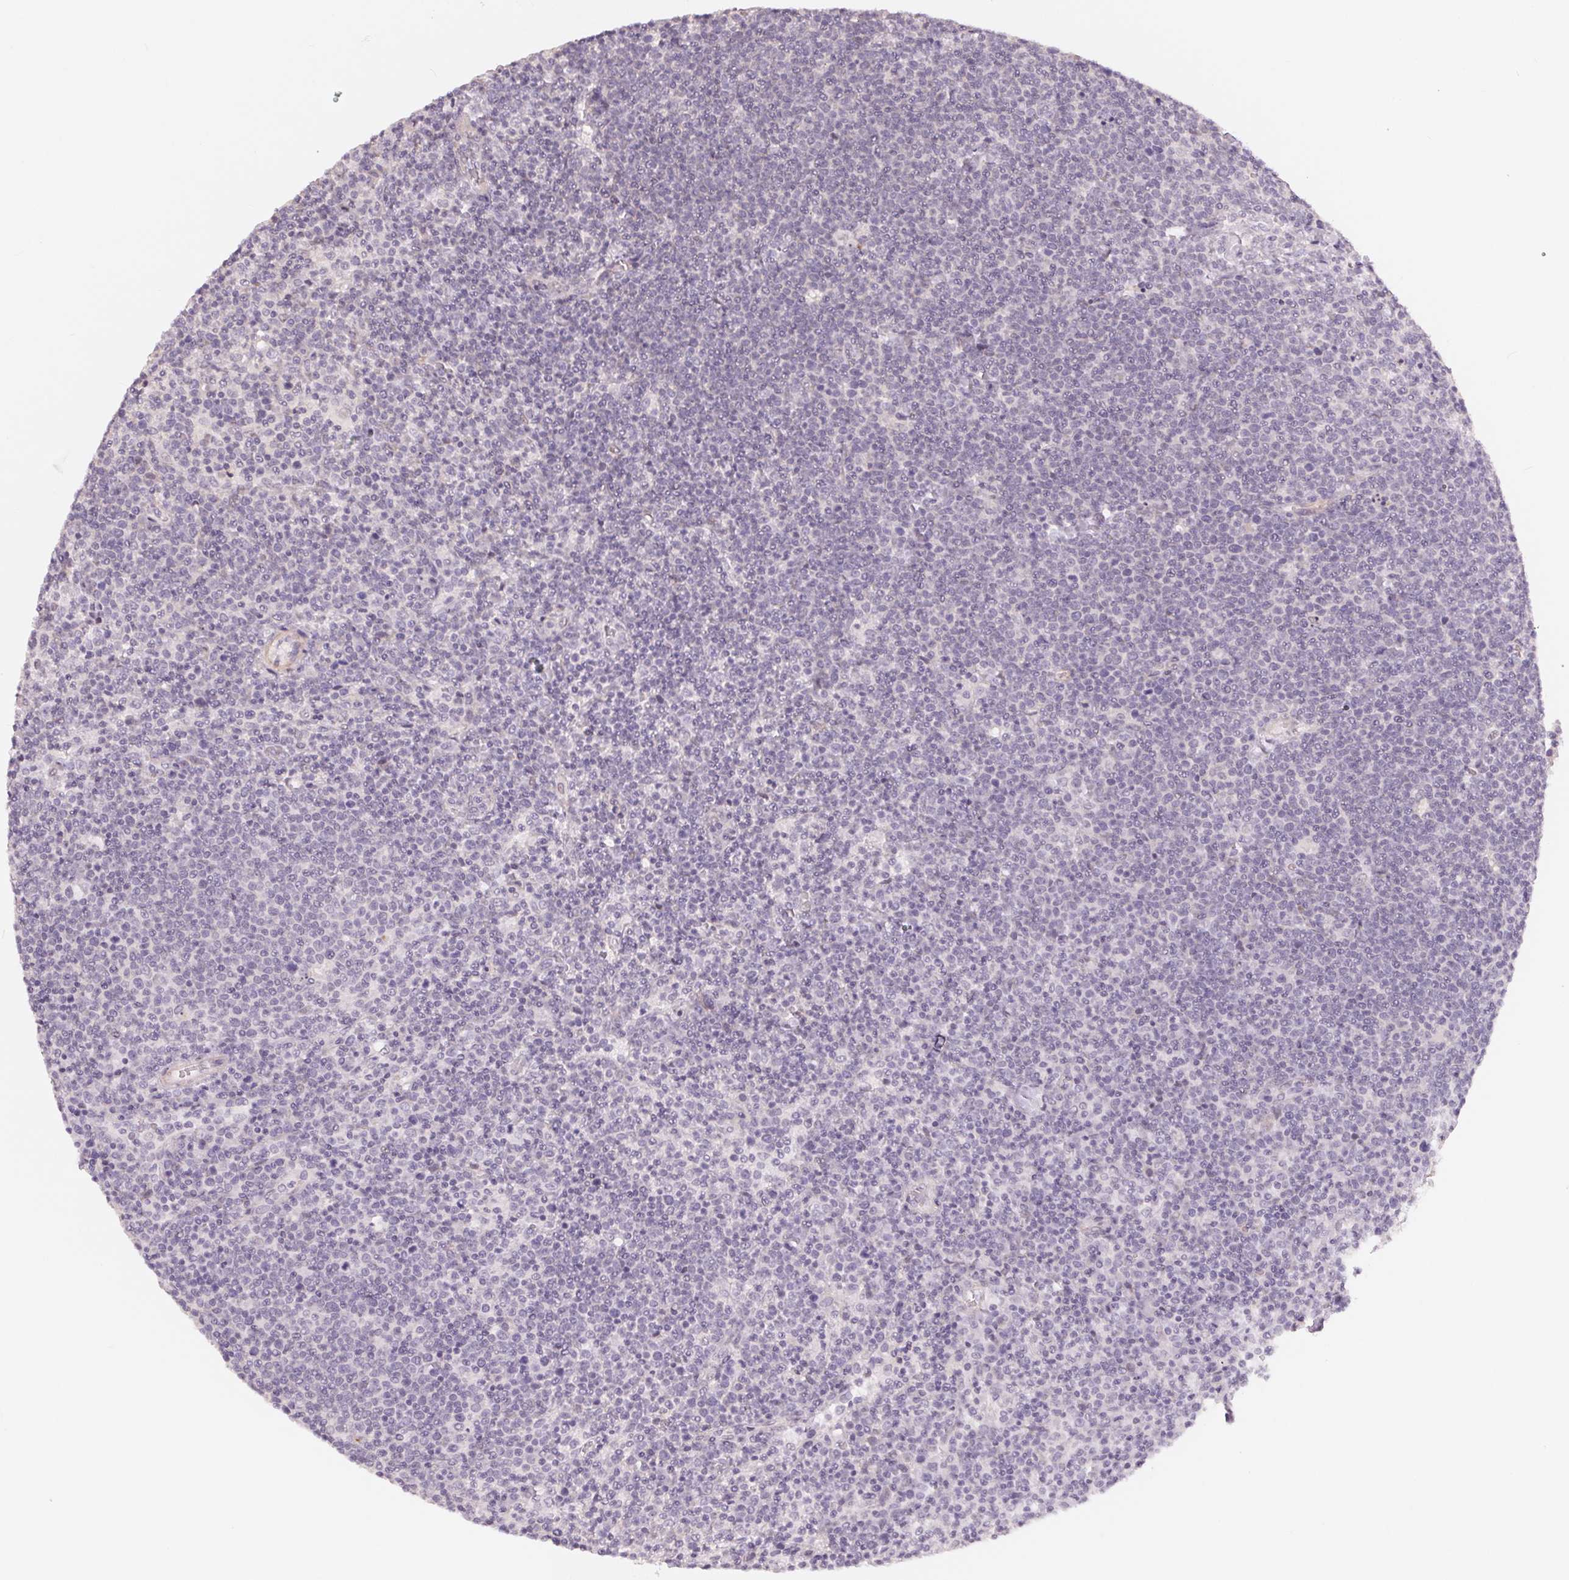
{"staining": {"intensity": "negative", "quantity": "none", "location": "none"}, "tissue": "lymphoma", "cell_type": "Tumor cells", "image_type": "cancer", "snomed": [{"axis": "morphology", "description": "Malignant lymphoma, non-Hodgkin's type, High grade"}, {"axis": "topography", "description": "Lymph node"}], "caption": "Histopathology image shows no significant protein staining in tumor cells of high-grade malignant lymphoma, non-Hodgkin's type.", "gene": "GDAP1L1", "patient": {"sex": "male", "age": 61}}